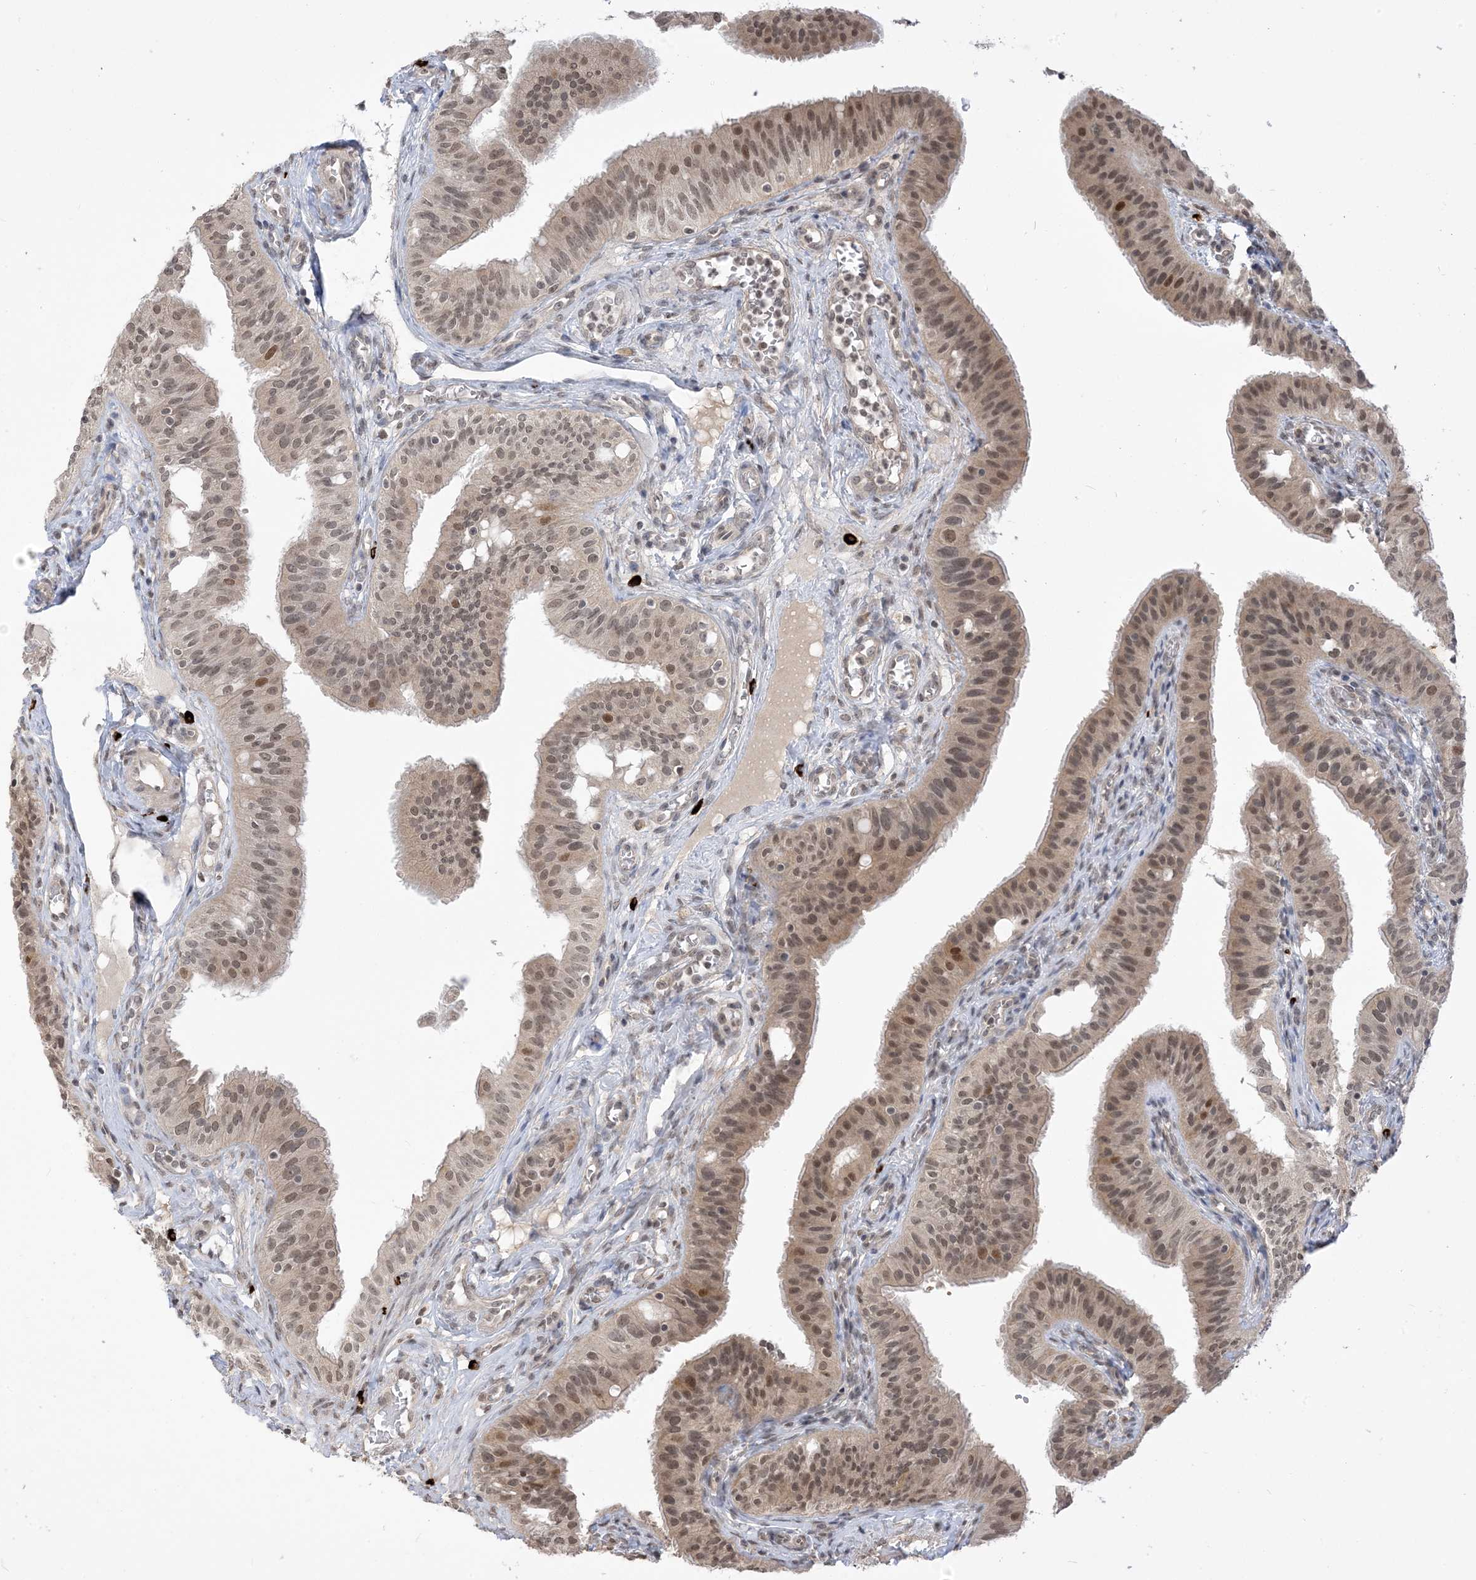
{"staining": {"intensity": "moderate", "quantity": "<25%", "location": "nuclear"}, "tissue": "fallopian tube", "cell_type": "Glandular cells", "image_type": "normal", "snomed": [{"axis": "morphology", "description": "Normal tissue, NOS"}, {"axis": "topography", "description": "Fallopian tube"}, {"axis": "topography", "description": "Ovary"}], "caption": "Immunohistochemistry photomicrograph of unremarkable fallopian tube: fallopian tube stained using immunohistochemistry (IHC) displays low levels of moderate protein expression localized specifically in the nuclear of glandular cells, appearing as a nuclear brown color.", "gene": "RANBP9", "patient": {"sex": "female", "age": 42}}